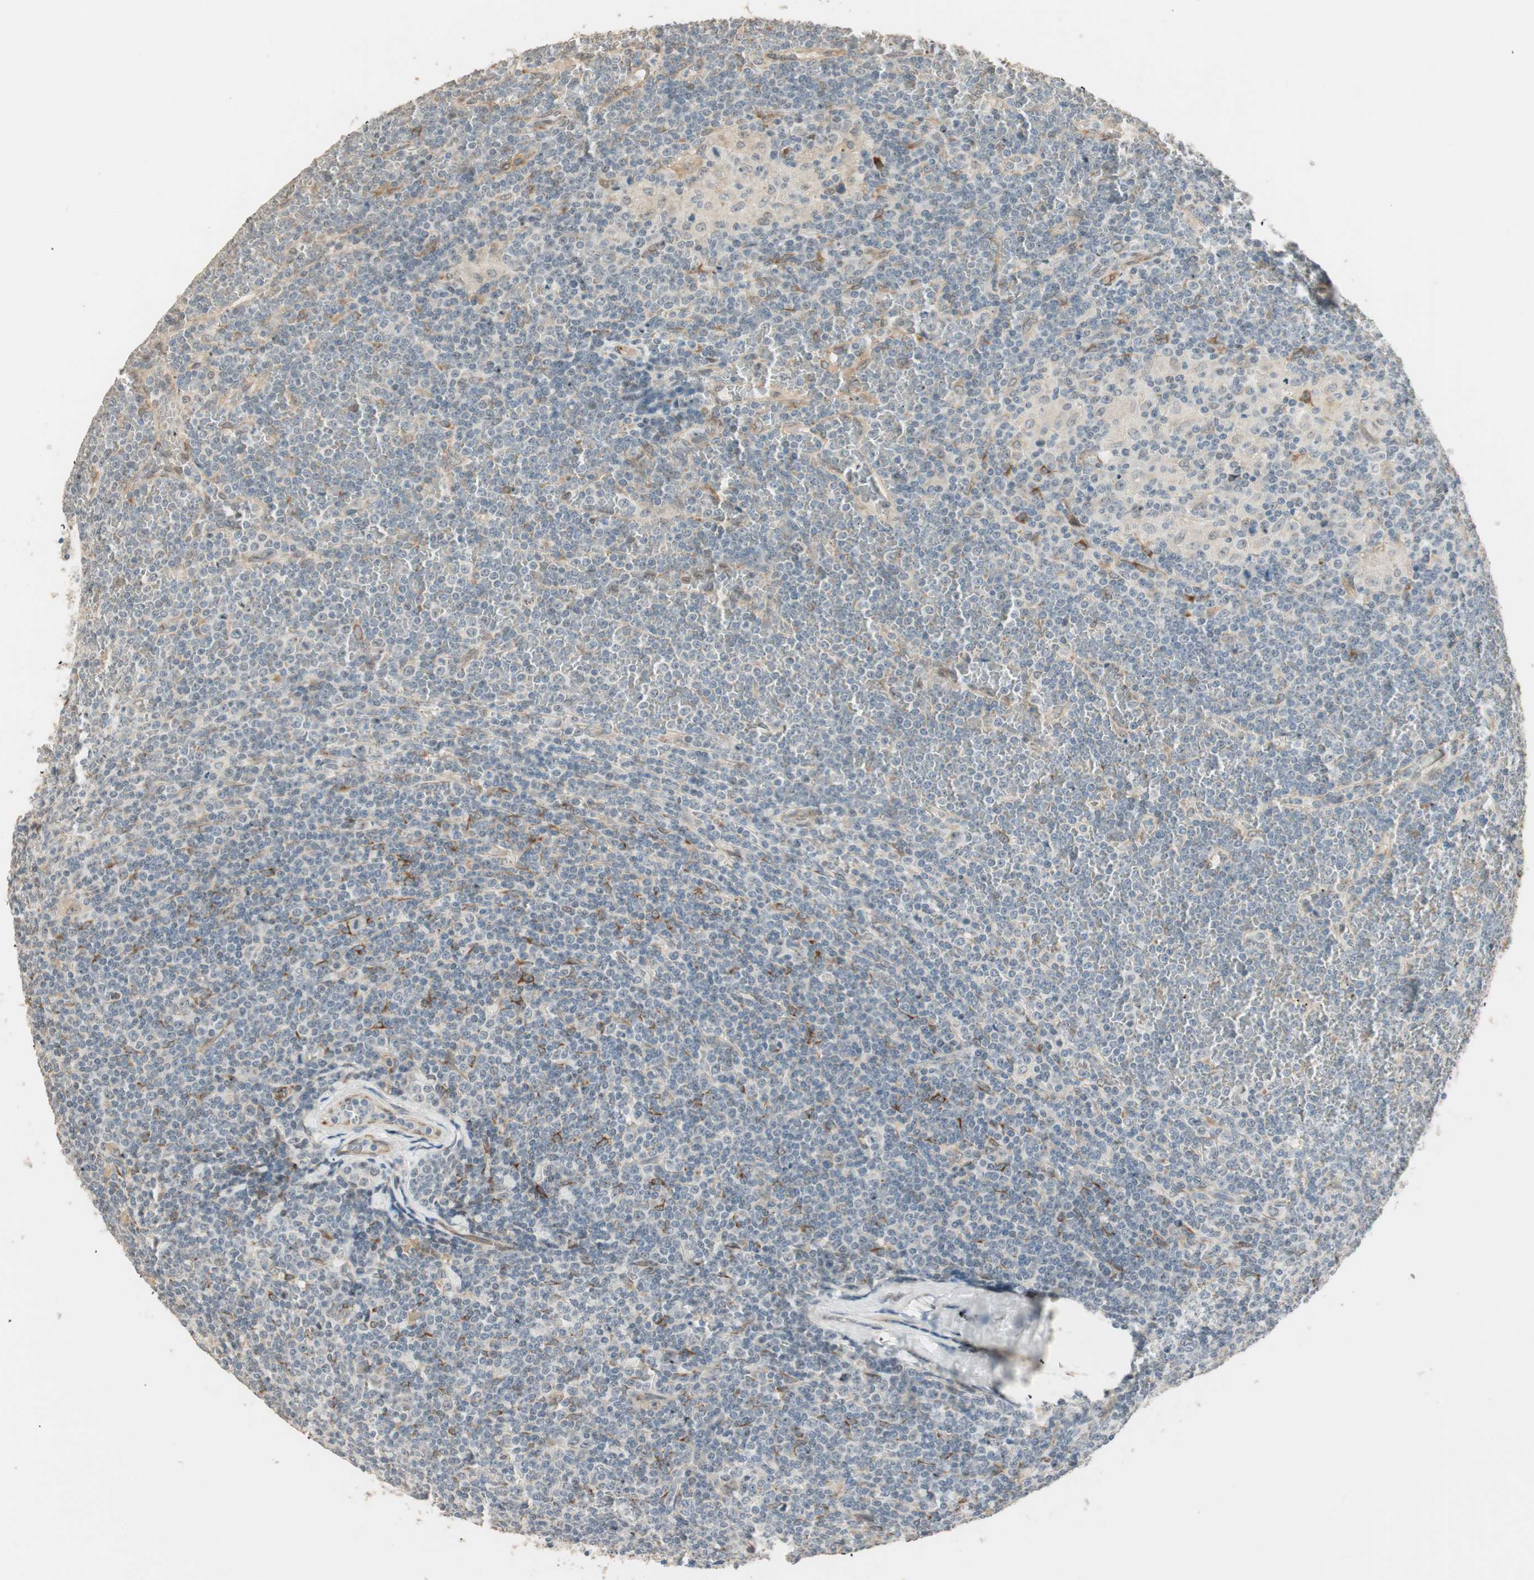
{"staining": {"intensity": "moderate", "quantity": "25%-75%", "location": "cytoplasmic/membranous"}, "tissue": "lymphoma", "cell_type": "Tumor cells", "image_type": "cancer", "snomed": [{"axis": "morphology", "description": "Malignant lymphoma, non-Hodgkin's type, Low grade"}, {"axis": "topography", "description": "Spleen"}], "caption": "Lymphoma stained with a brown dye exhibits moderate cytoplasmic/membranous positive expression in approximately 25%-75% of tumor cells.", "gene": "TASOR", "patient": {"sex": "female", "age": 19}}